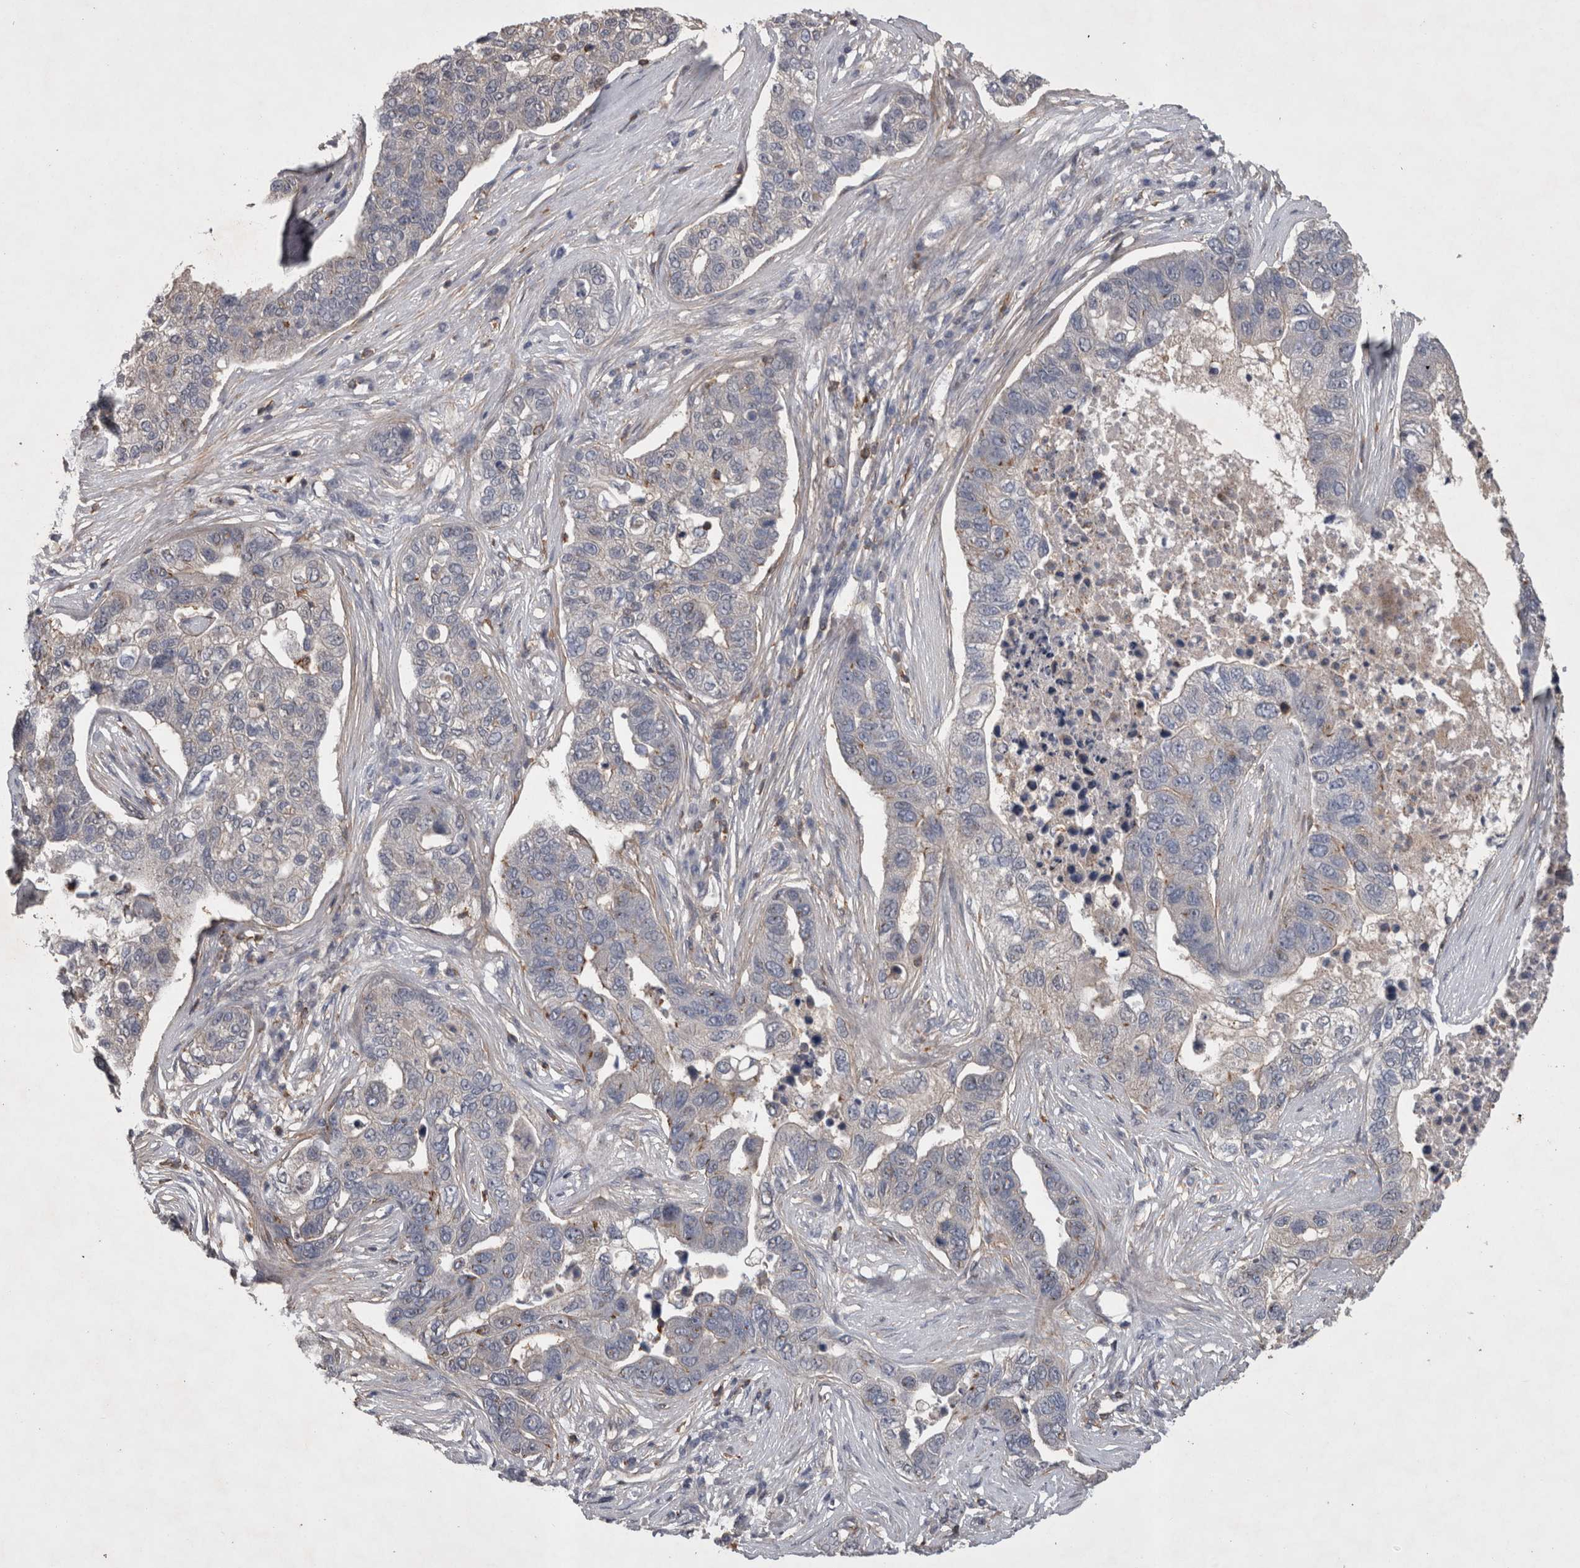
{"staining": {"intensity": "negative", "quantity": "none", "location": "none"}, "tissue": "pancreatic cancer", "cell_type": "Tumor cells", "image_type": "cancer", "snomed": [{"axis": "morphology", "description": "Adenocarcinoma, NOS"}, {"axis": "topography", "description": "Pancreas"}], "caption": "High power microscopy photomicrograph of an IHC image of pancreatic adenocarcinoma, revealing no significant expression in tumor cells.", "gene": "SPATA48", "patient": {"sex": "female", "age": 61}}